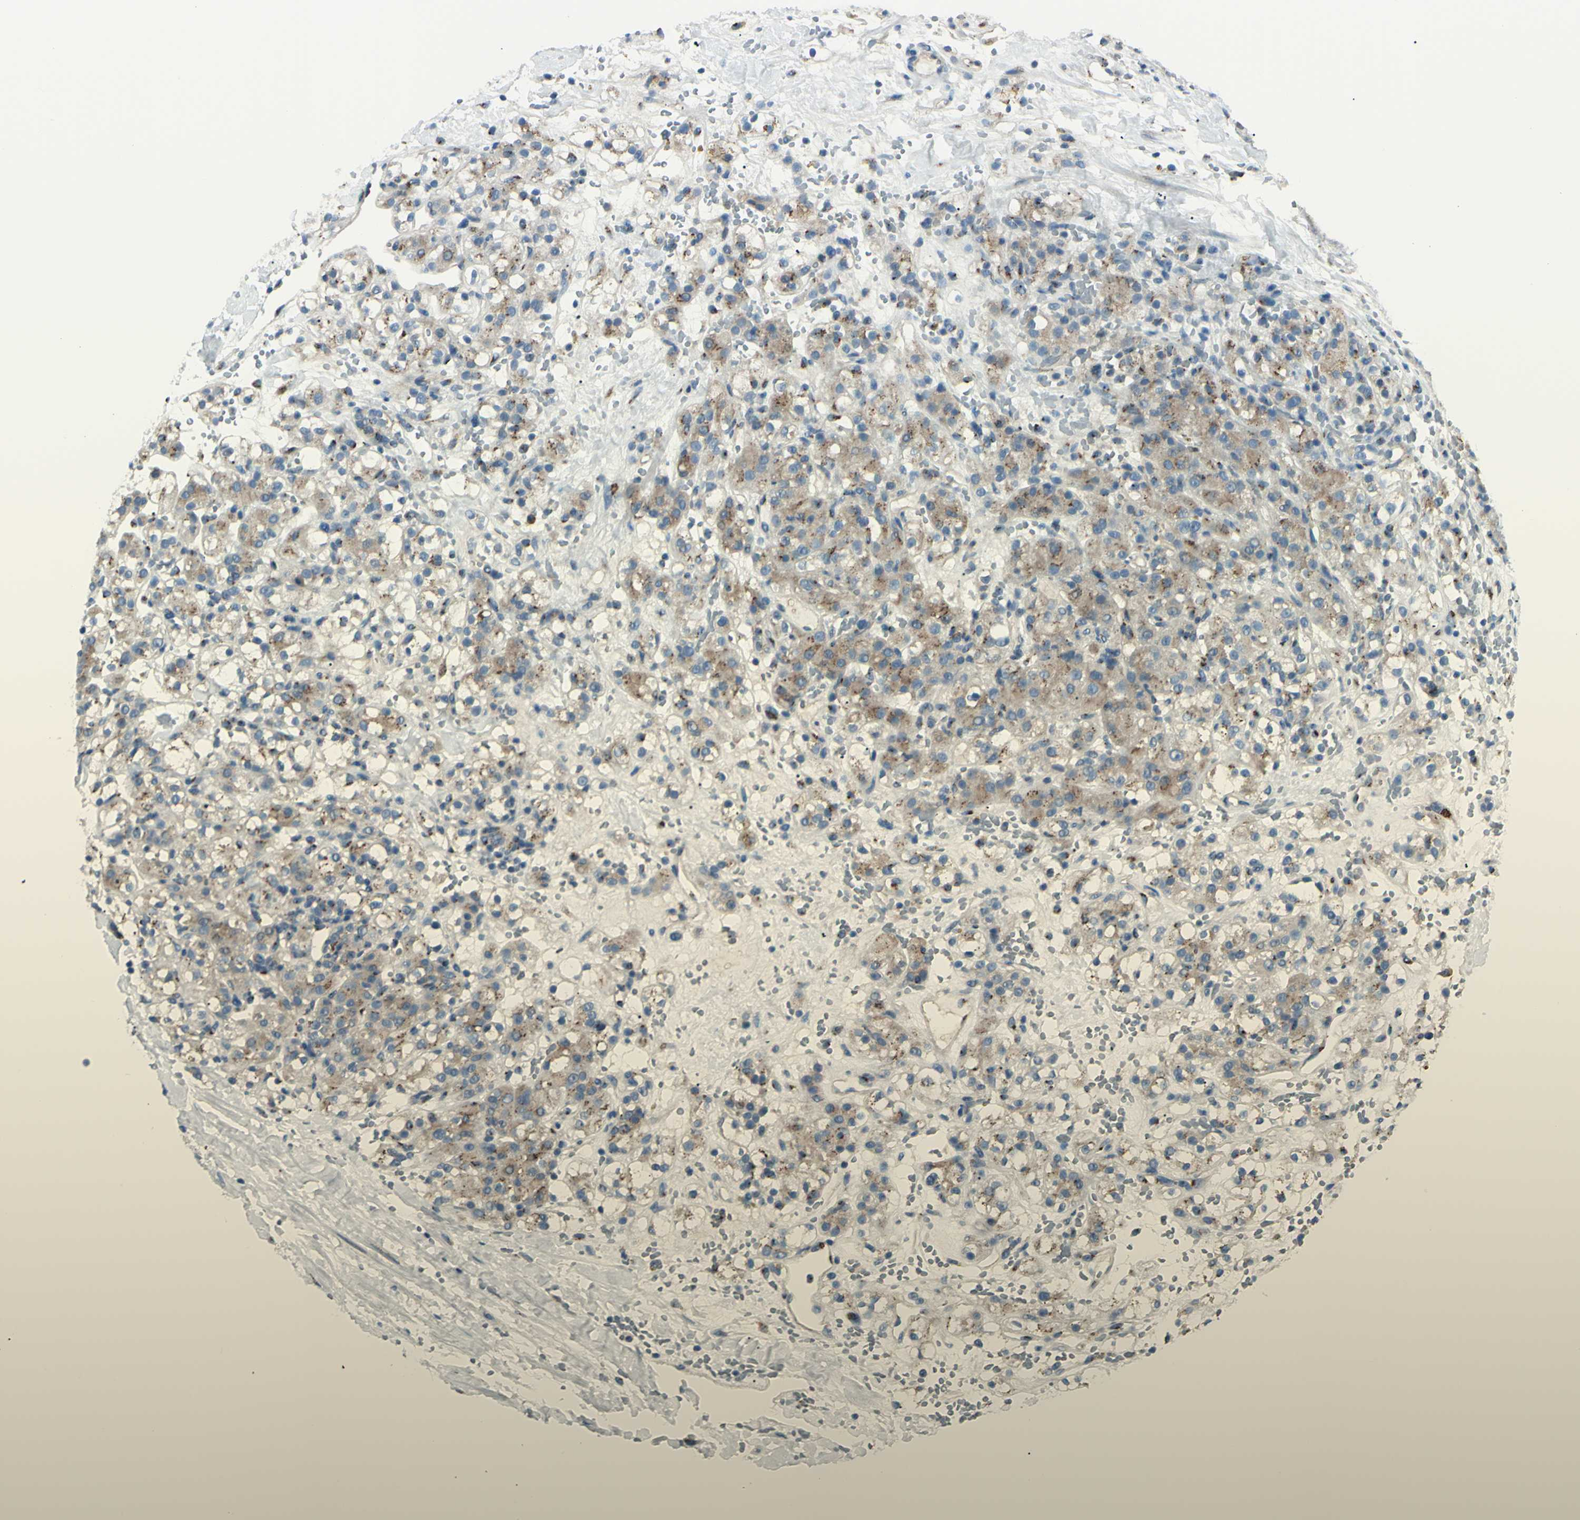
{"staining": {"intensity": "moderate", "quantity": "25%-75%", "location": "cytoplasmic/membranous"}, "tissue": "renal cancer", "cell_type": "Tumor cells", "image_type": "cancer", "snomed": [{"axis": "morphology", "description": "Adenocarcinoma, NOS"}, {"axis": "topography", "description": "Kidney"}], "caption": "Adenocarcinoma (renal) was stained to show a protein in brown. There is medium levels of moderate cytoplasmic/membranous positivity in approximately 25%-75% of tumor cells.", "gene": "B4GALT1", "patient": {"sex": "male", "age": 61}}